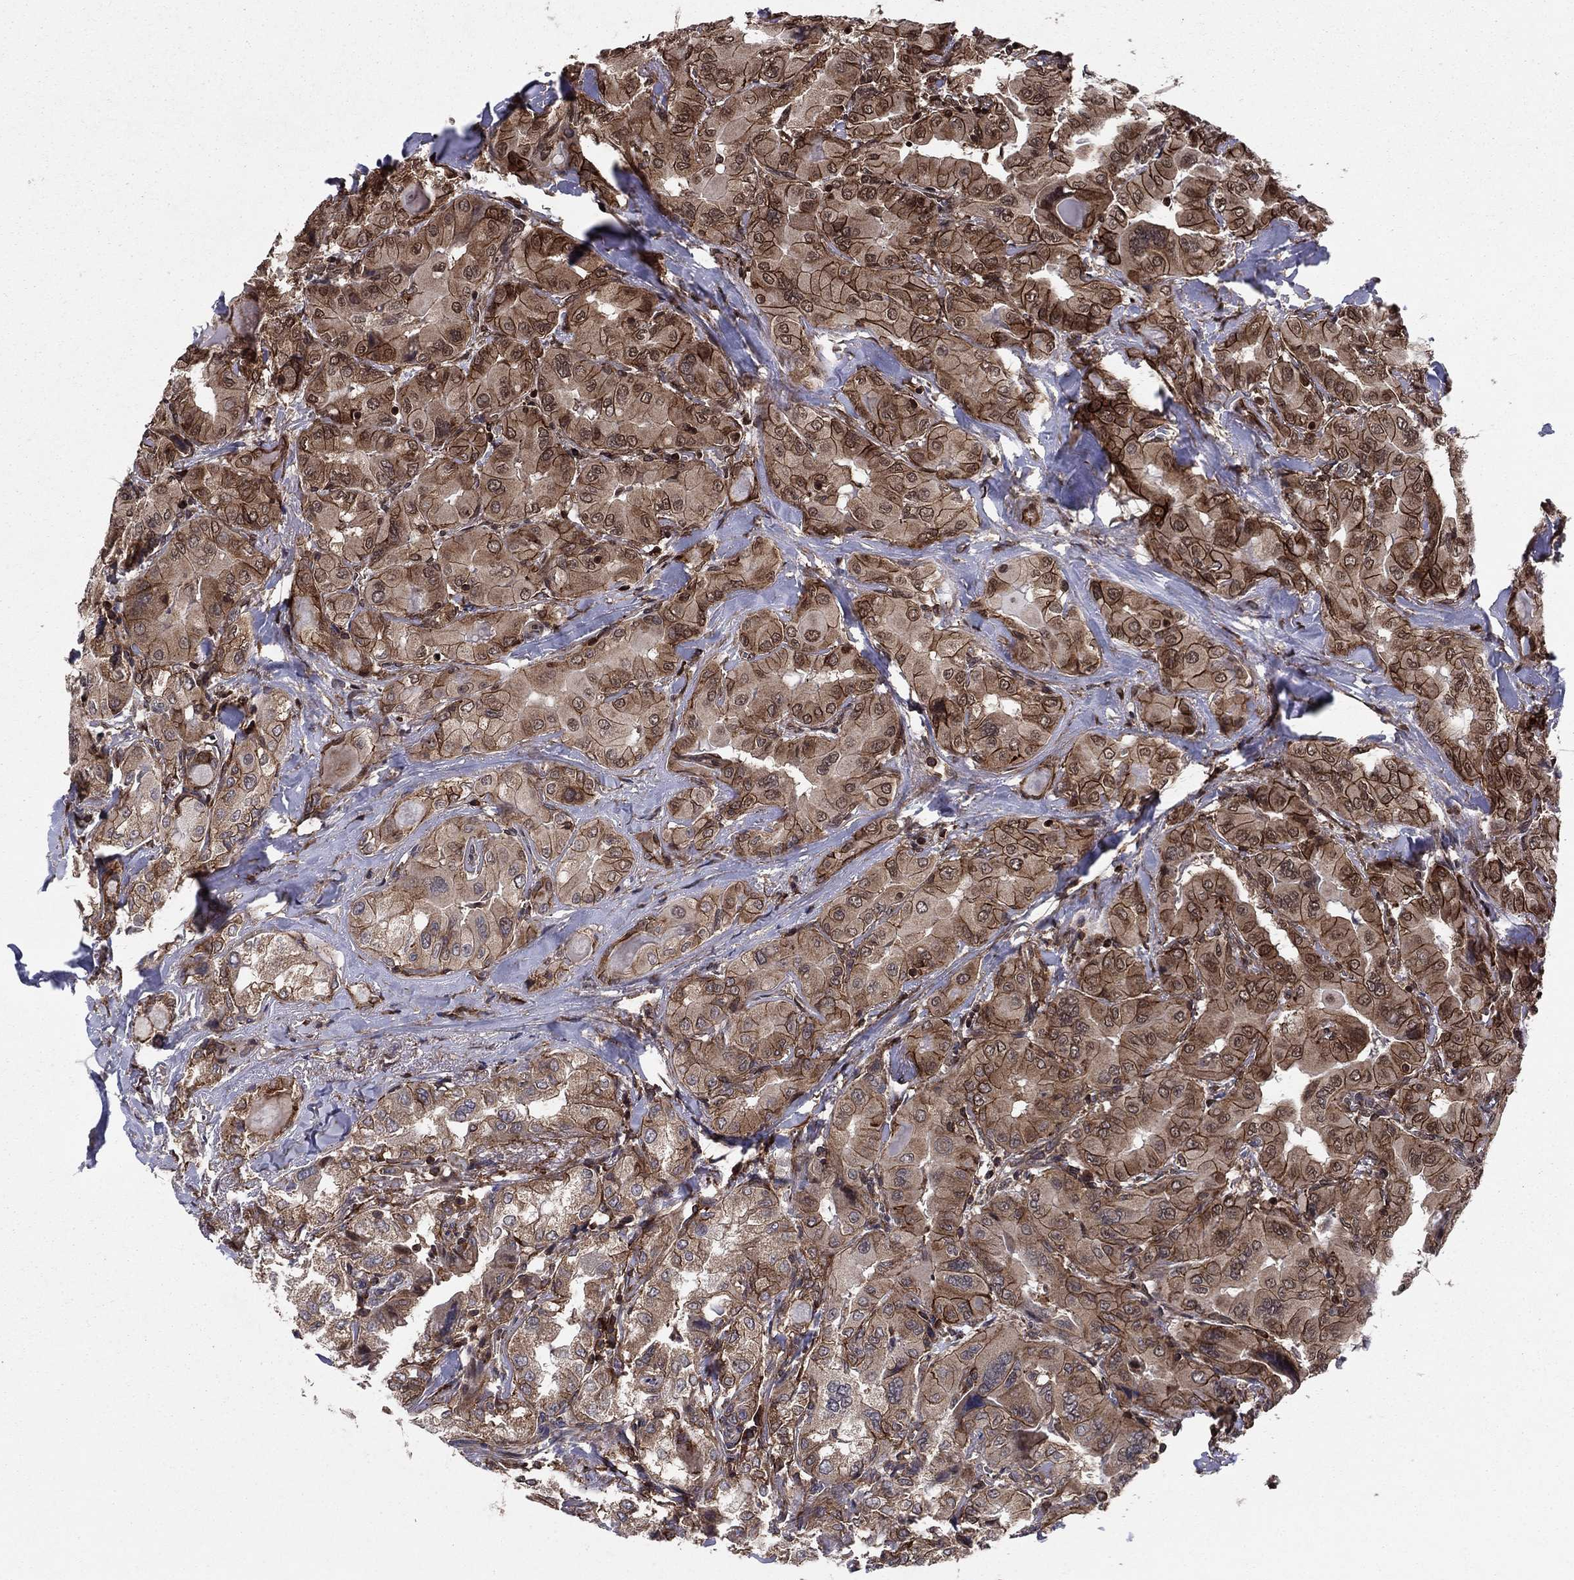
{"staining": {"intensity": "strong", "quantity": "25%-75%", "location": "cytoplasmic/membranous"}, "tissue": "thyroid cancer", "cell_type": "Tumor cells", "image_type": "cancer", "snomed": [{"axis": "morphology", "description": "Normal tissue, NOS"}, {"axis": "morphology", "description": "Papillary adenocarcinoma, NOS"}, {"axis": "topography", "description": "Thyroid gland"}], "caption": "A brown stain shows strong cytoplasmic/membranous positivity of a protein in human thyroid cancer (papillary adenocarcinoma) tumor cells.", "gene": "SSX2IP", "patient": {"sex": "female", "age": 66}}